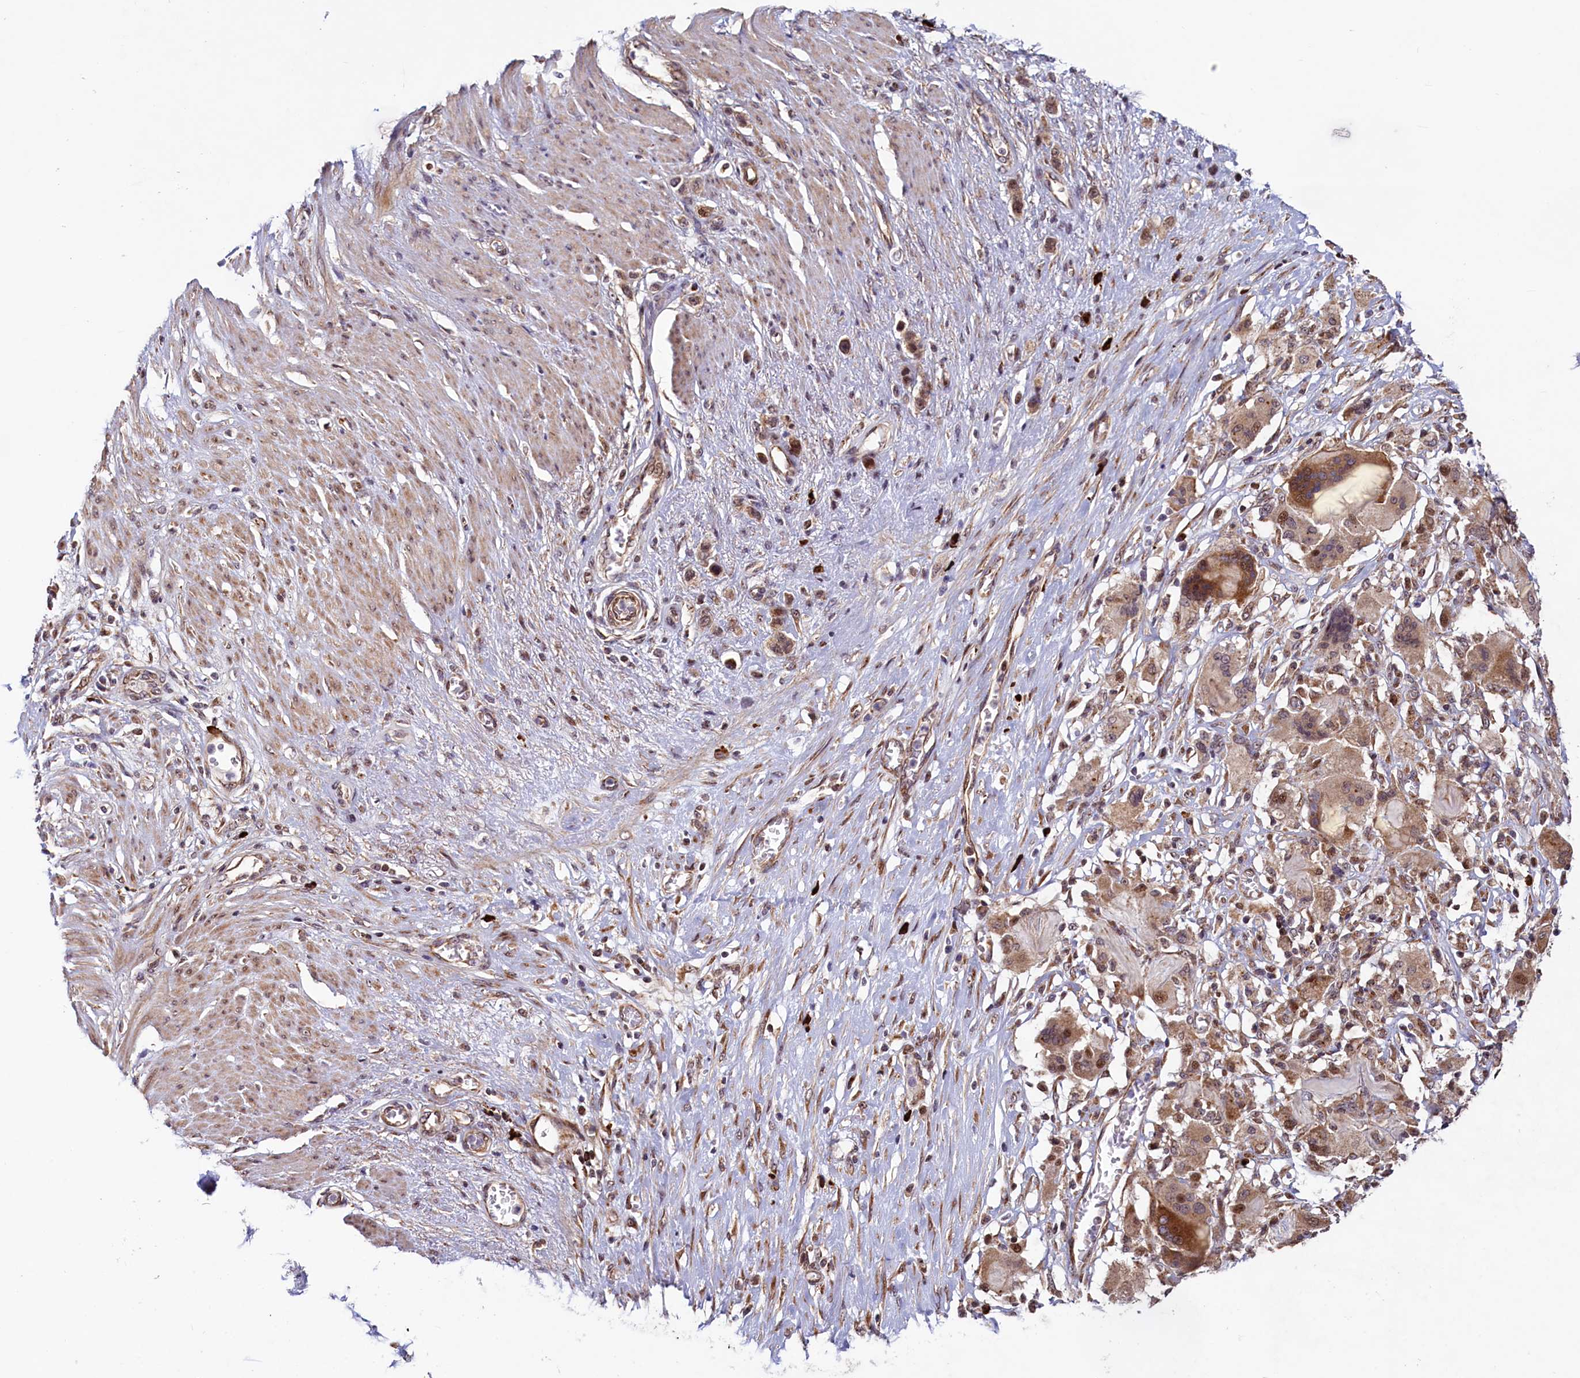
{"staining": {"intensity": "moderate", "quantity": ">75%", "location": "cytoplasmic/membranous,nuclear"}, "tissue": "stomach cancer", "cell_type": "Tumor cells", "image_type": "cancer", "snomed": [{"axis": "morphology", "description": "Adenocarcinoma, NOS"}, {"axis": "morphology", "description": "Adenocarcinoma, High grade"}, {"axis": "topography", "description": "Stomach, upper"}, {"axis": "topography", "description": "Stomach, lower"}], "caption": "Protein expression analysis of high-grade adenocarcinoma (stomach) displays moderate cytoplasmic/membranous and nuclear staining in approximately >75% of tumor cells.", "gene": "RBFA", "patient": {"sex": "female", "age": 65}}